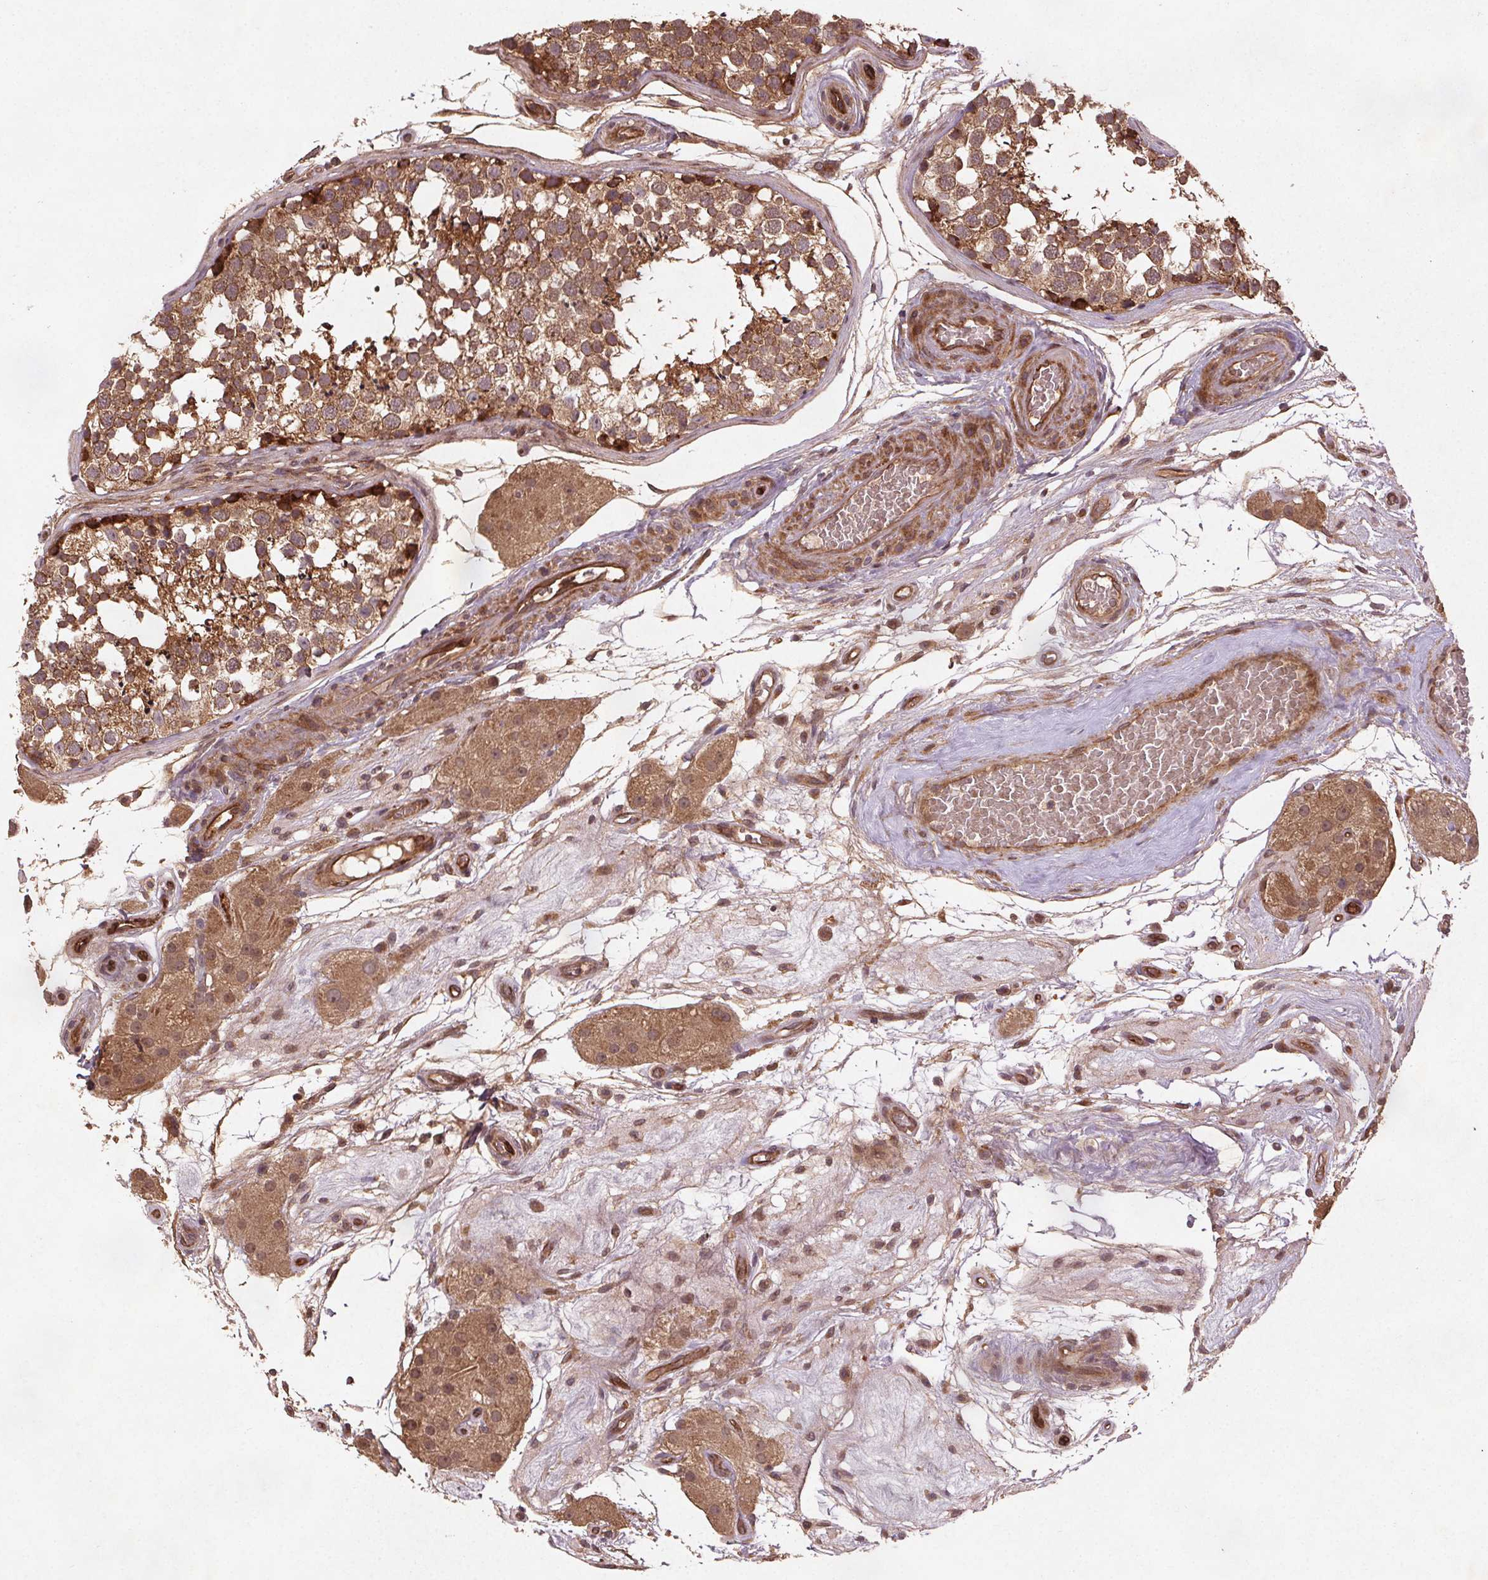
{"staining": {"intensity": "moderate", "quantity": ">75%", "location": "cytoplasmic/membranous"}, "tissue": "testis", "cell_type": "Cells in seminiferous ducts", "image_type": "normal", "snomed": [{"axis": "morphology", "description": "Normal tissue, NOS"}, {"axis": "morphology", "description": "Seminoma, NOS"}, {"axis": "topography", "description": "Testis"}], "caption": "Immunohistochemistry (DAB (3,3'-diaminobenzidine)) staining of benign testis shows moderate cytoplasmic/membranous protein positivity in about >75% of cells in seminiferous ducts. The protein is stained brown, and the nuclei are stained in blue (DAB (3,3'-diaminobenzidine) IHC with brightfield microscopy, high magnification).", "gene": "SEC14L2", "patient": {"sex": "male", "age": 65}}